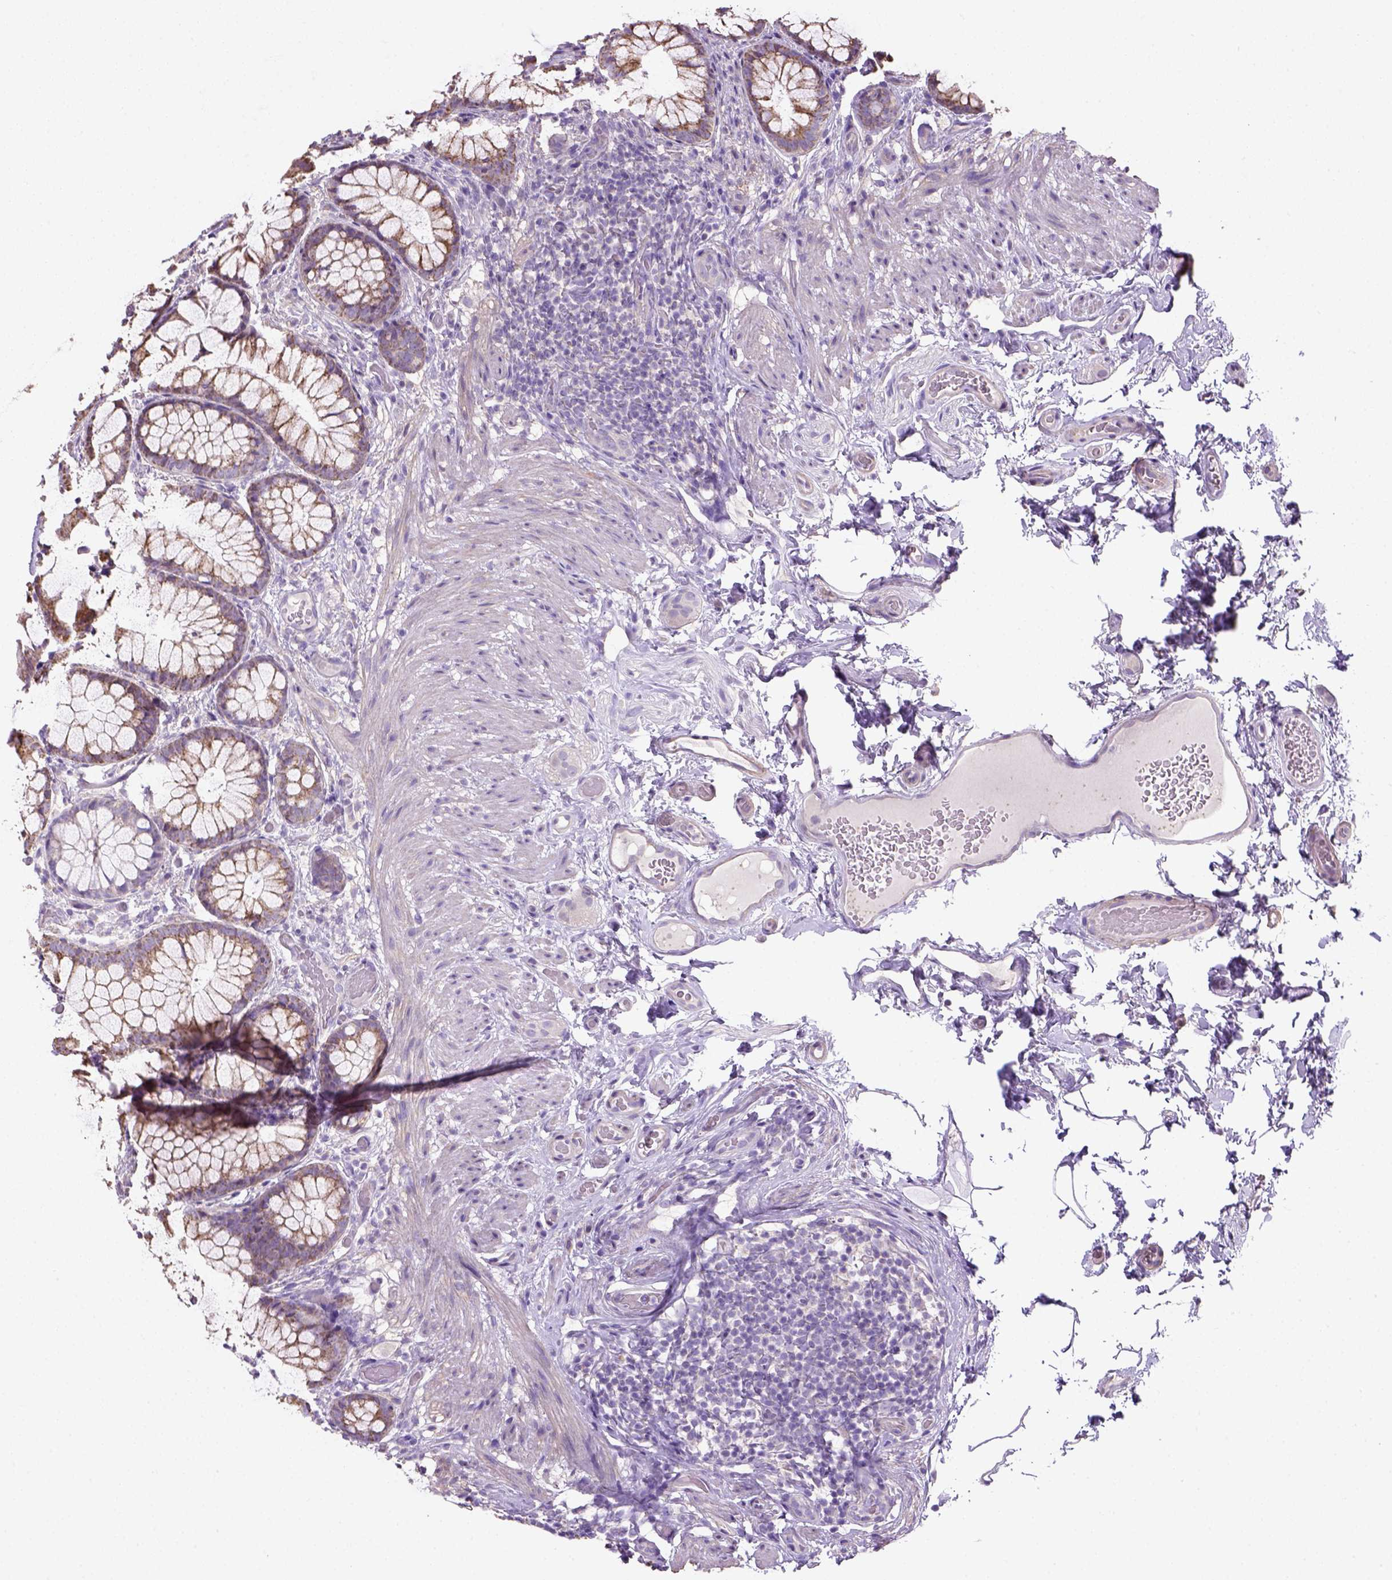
{"staining": {"intensity": "moderate", "quantity": ">75%", "location": "cytoplasmic/membranous"}, "tissue": "rectum", "cell_type": "Glandular cells", "image_type": "normal", "snomed": [{"axis": "morphology", "description": "Normal tissue, NOS"}, {"axis": "topography", "description": "Rectum"}], "caption": "Human rectum stained with a brown dye shows moderate cytoplasmic/membranous positive positivity in about >75% of glandular cells.", "gene": "HTRA1", "patient": {"sex": "female", "age": 62}}